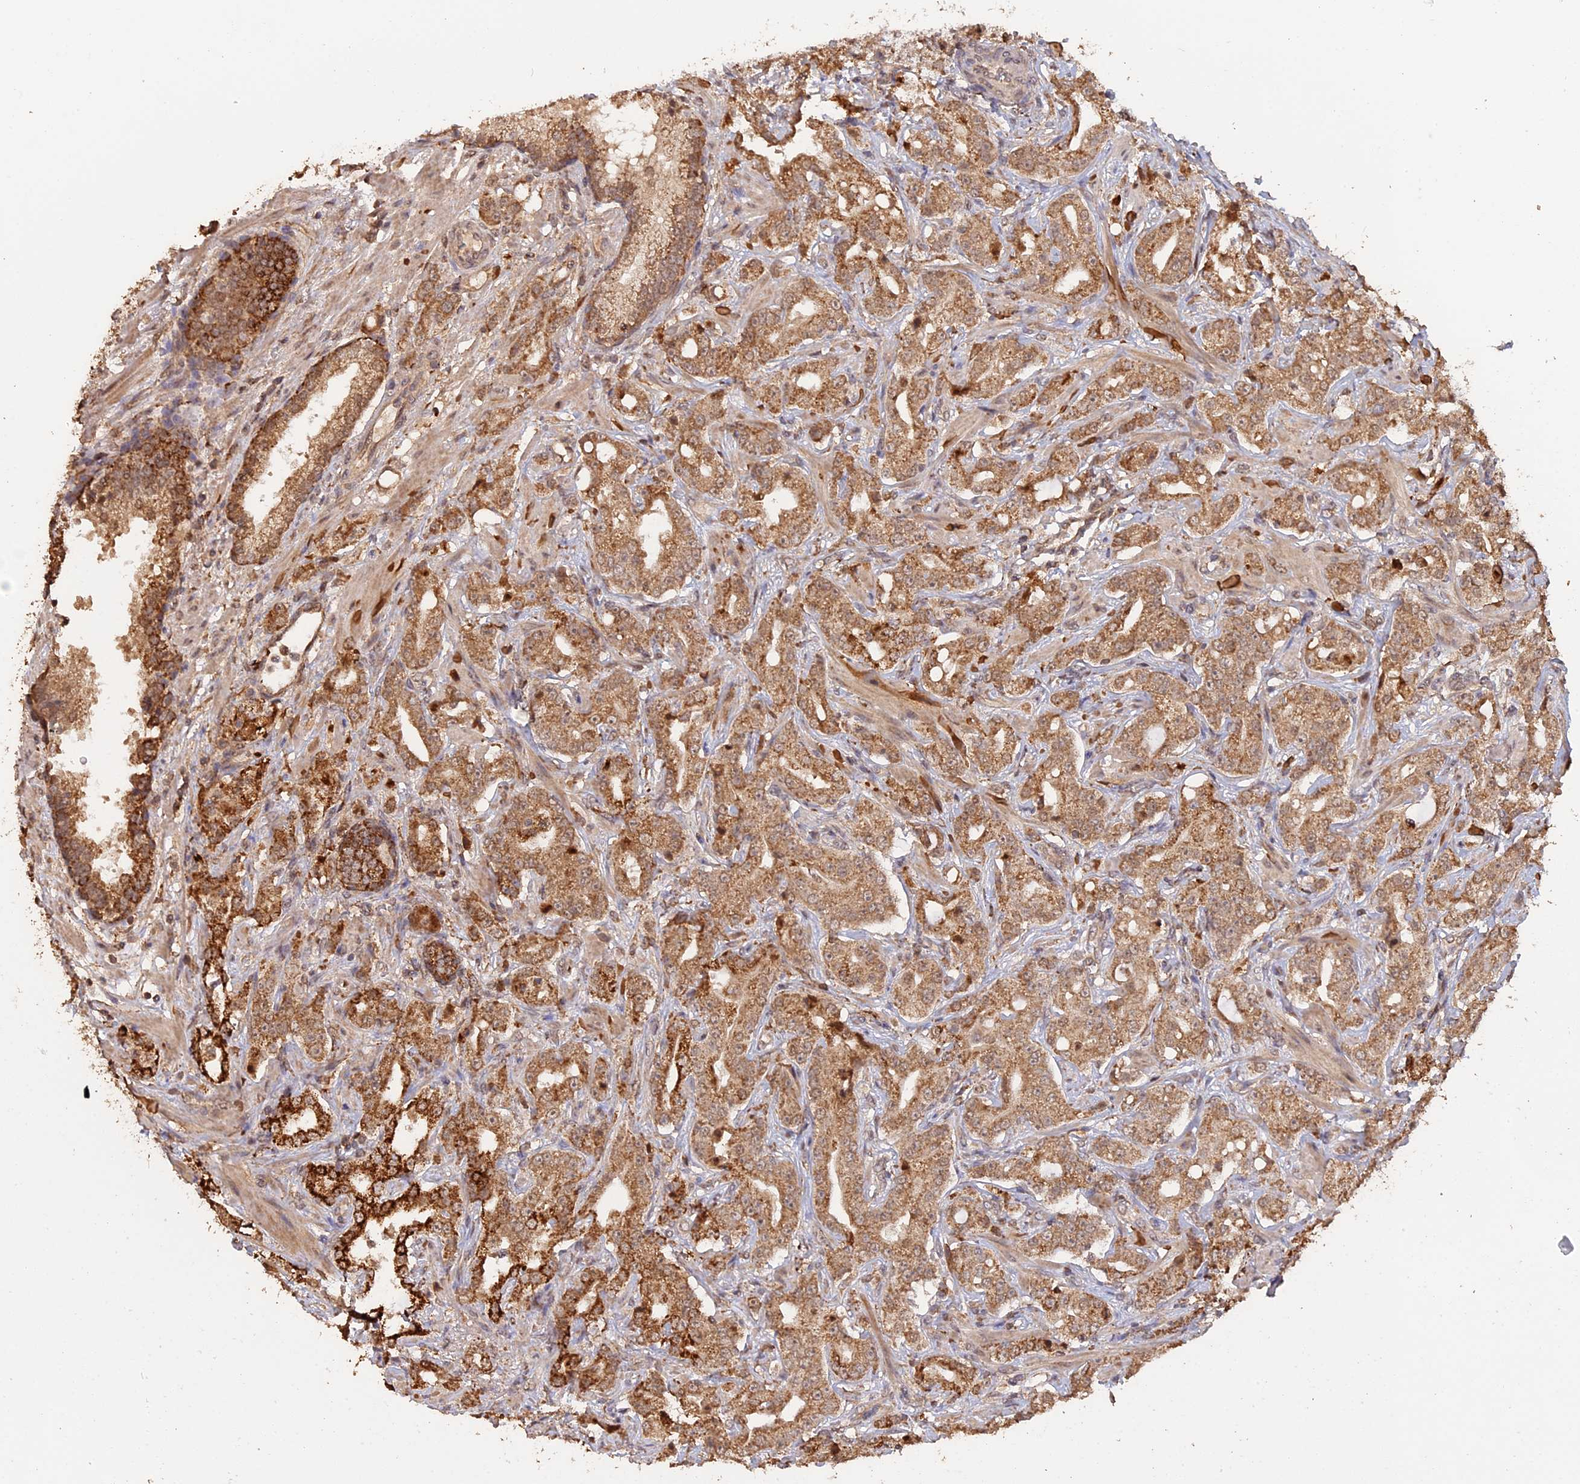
{"staining": {"intensity": "moderate", "quantity": ">75%", "location": "cytoplasmic/membranous"}, "tissue": "prostate cancer", "cell_type": "Tumor cells", "image_type": "cancer", "snomed": [{"axis": "morphology", "description": "Adenocarcinoma, High grade"}, {"axis": "topography", "description": "Prostate"}], "caption": "The immunohistochemical stain labels moderate cytoplasmic/membranous expression in tumor cells of adenocarcinoma (high-grade) (prostate) tissue.", "gene": "FAM210B", "patient": {"sex": "male", "age": 63}}